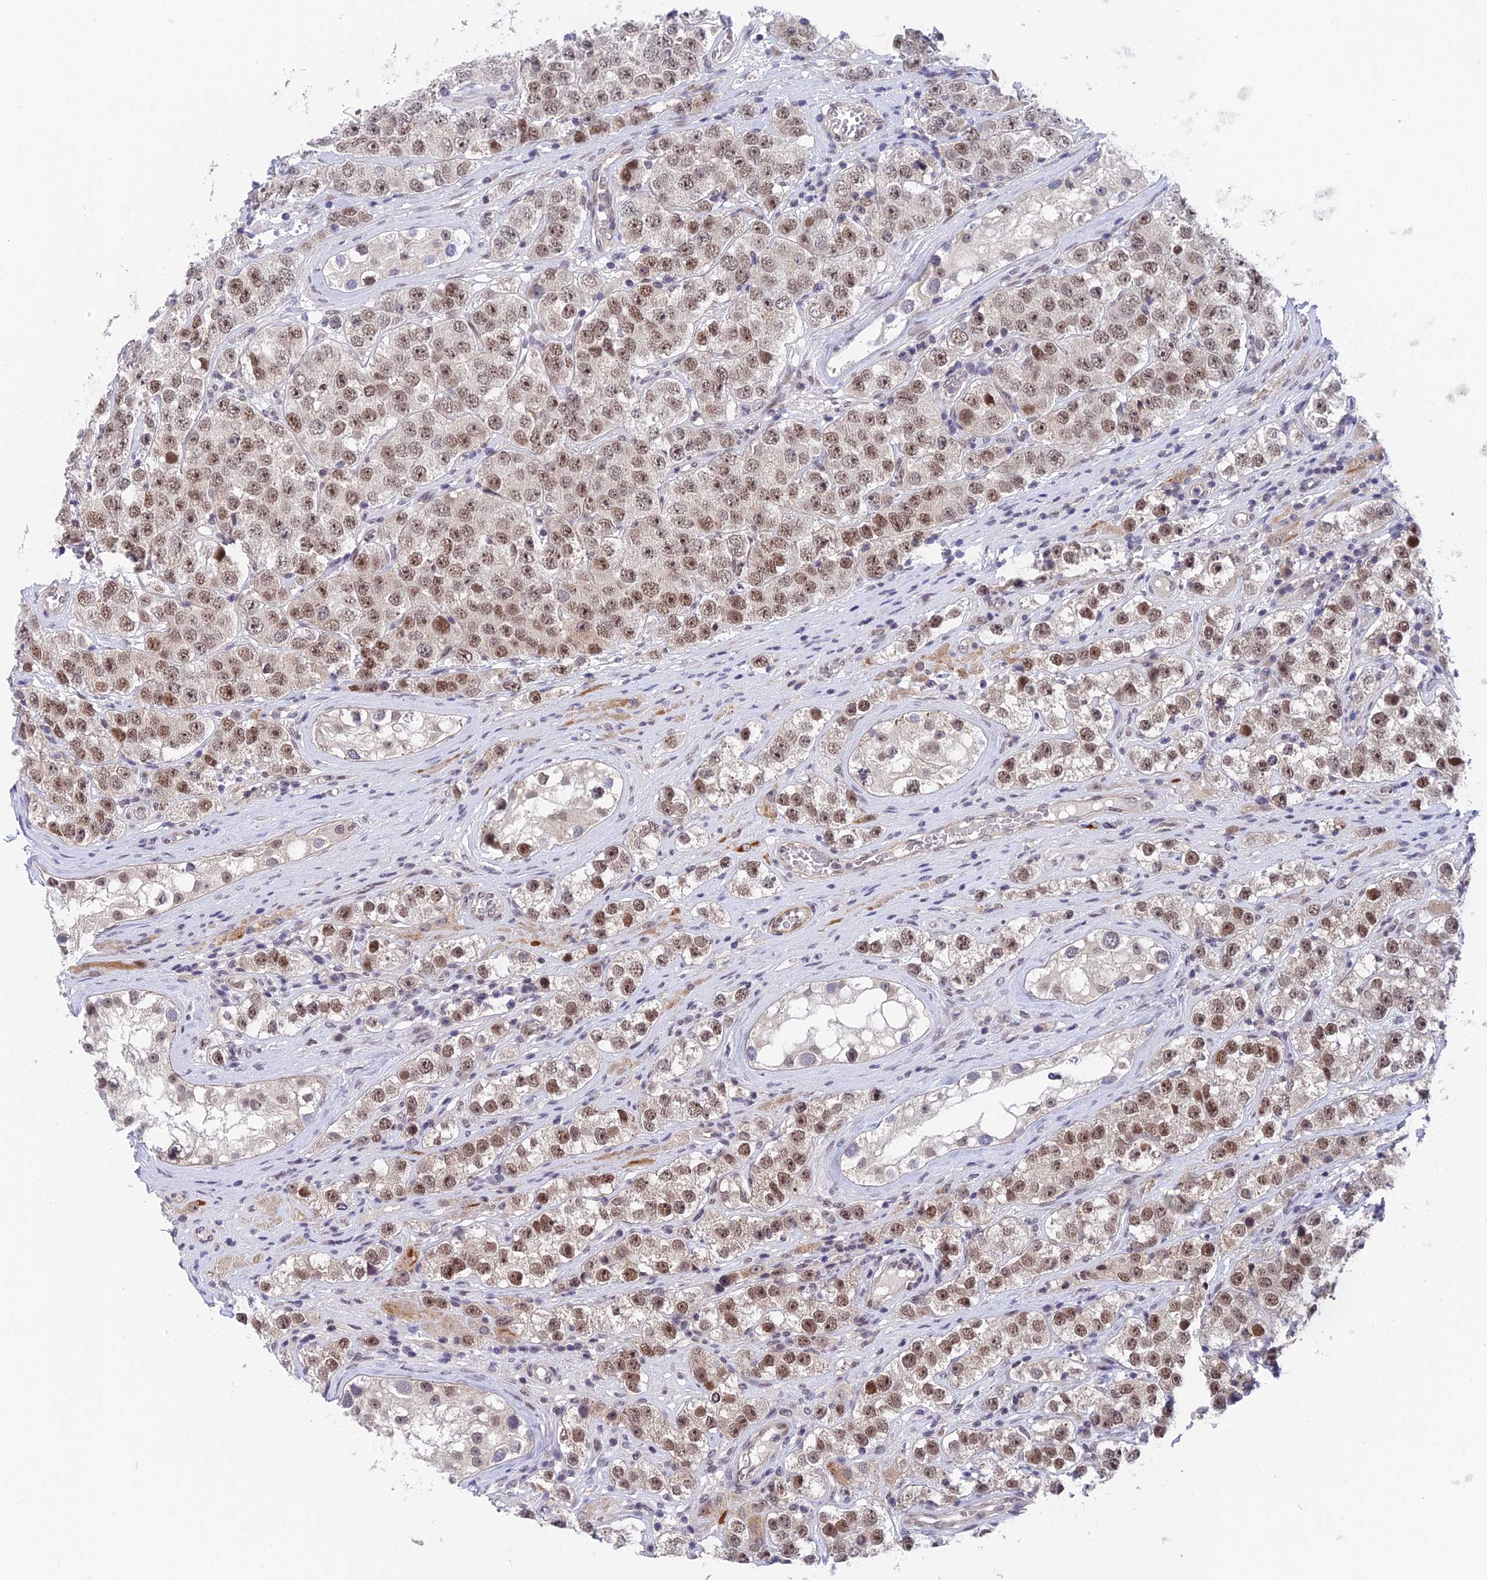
{"staining": {"intensity": "moderate", "quantity": ">75%", "location": "nuclear"}, "tissue": "testis cancer", "cell_type": "Tumor cells", "image_type": "cancer", "snomed": [{"axis": "morphology", "description": "Seminoma, NOS"}, {"axis": "topography", "description": "Testis"}], "caption": "Approximately >75% of tumor cells in testis seminoma demonstrate moderate nuclear protein expression as visualized by brown immunohistochemical staining.", "gene": "NSMCE1", "patient": {"sex": "male", "age": 28}}